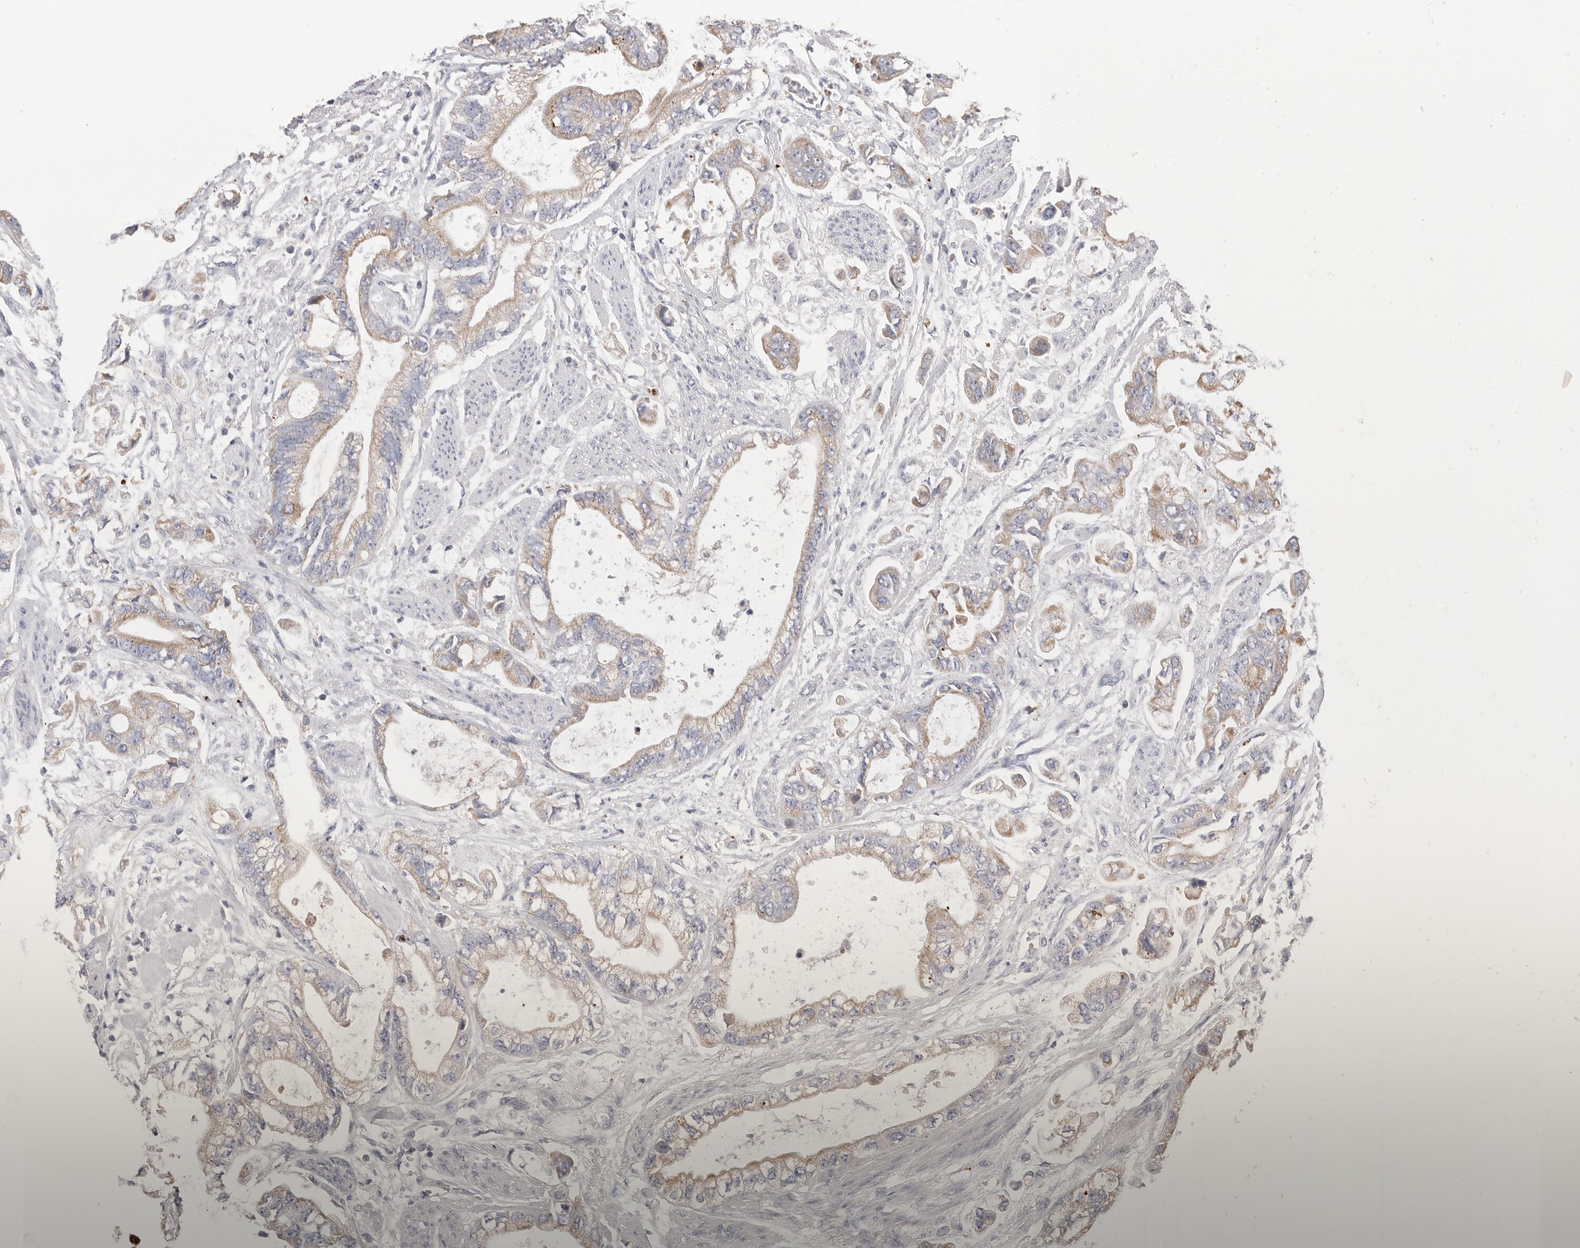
{"staining": {"intensity": "weak", "quantity": "25%-75%", "location": "cytoplasmic/membranous"}, "tissue": "stomach cancer", "cell_type": "Tumor cells", "image_type": "cancer", "snomed": [{"axis": "morphology", "description": "Normal tissue, NOS"}, {"axis": "morphology", "description": "Adenocarcinoma, NOS"}, {"axis": "topography", "description": "Stomach"}], "caption": "High-power microscopy captured an immunohistochemistry (IHC) micrograph of adenocarcinoma (stomach), revealing weak cytoplasmic/membranous staining in approximately 25%-75% of tumor cells. (IHC, brightfield microscopy, high magnification).", "gene": "VDAC3", "patient": {"sex": "male", "age": 62}}